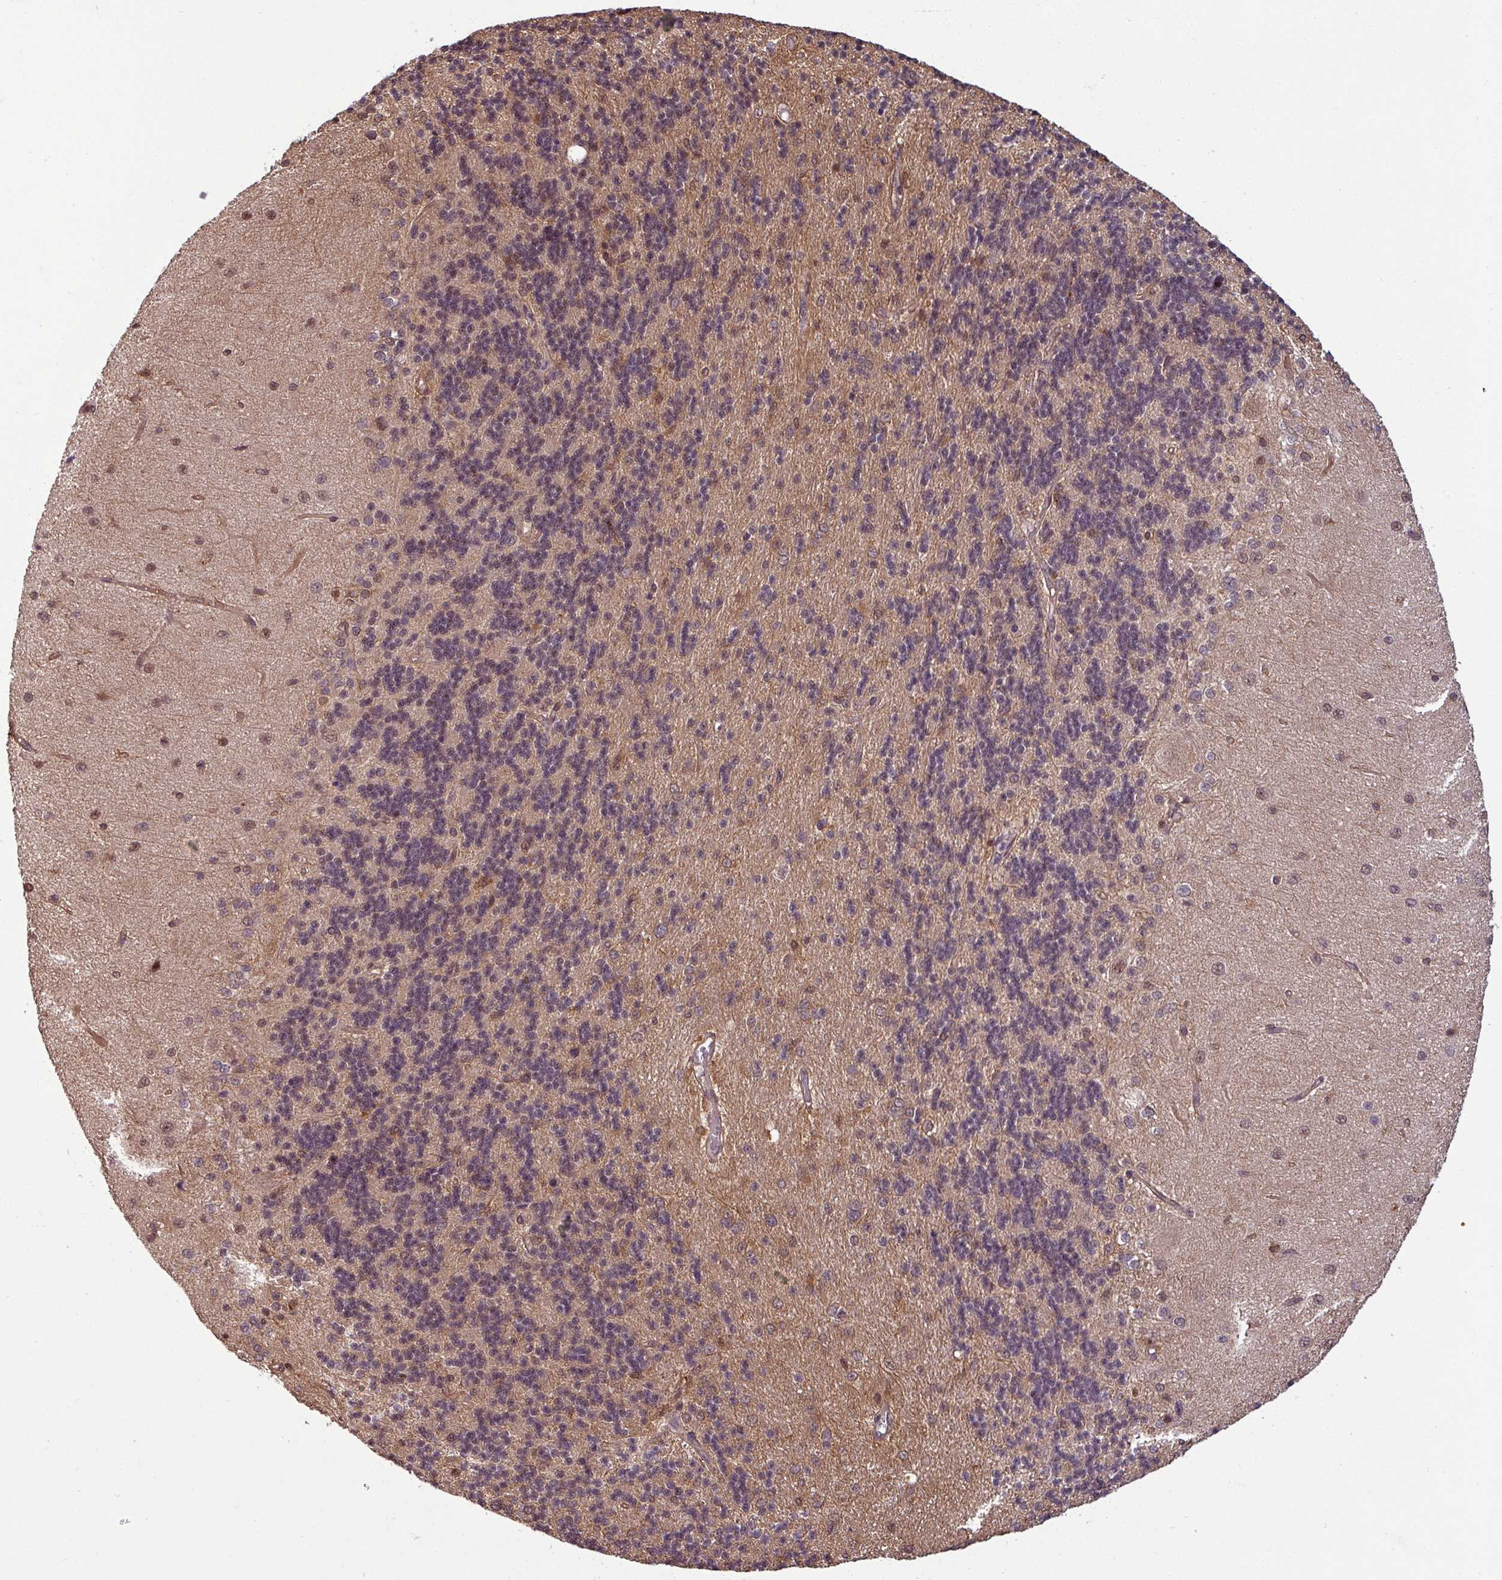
{"staining": {"intensity": "weak", "quantity": "25%-75%", "location": "nuclear"}, "tissue": "cerebellum", "cell_type": "Cells in granular layer", "image_type": "normal", "snomed": [{"axis": "morphology", "description": "Normal tissue, NOS"}, {"axis": "topography", "description": "Cerebellum"}], "caption": "Immunohistochemical staining of normal human cerebellum reveals low levels of weak nuclear expression in approximately 25%-75% of cells in granular layer.", "gene": "KCTD11", "patient": {"sex": "female", "age": 29}}